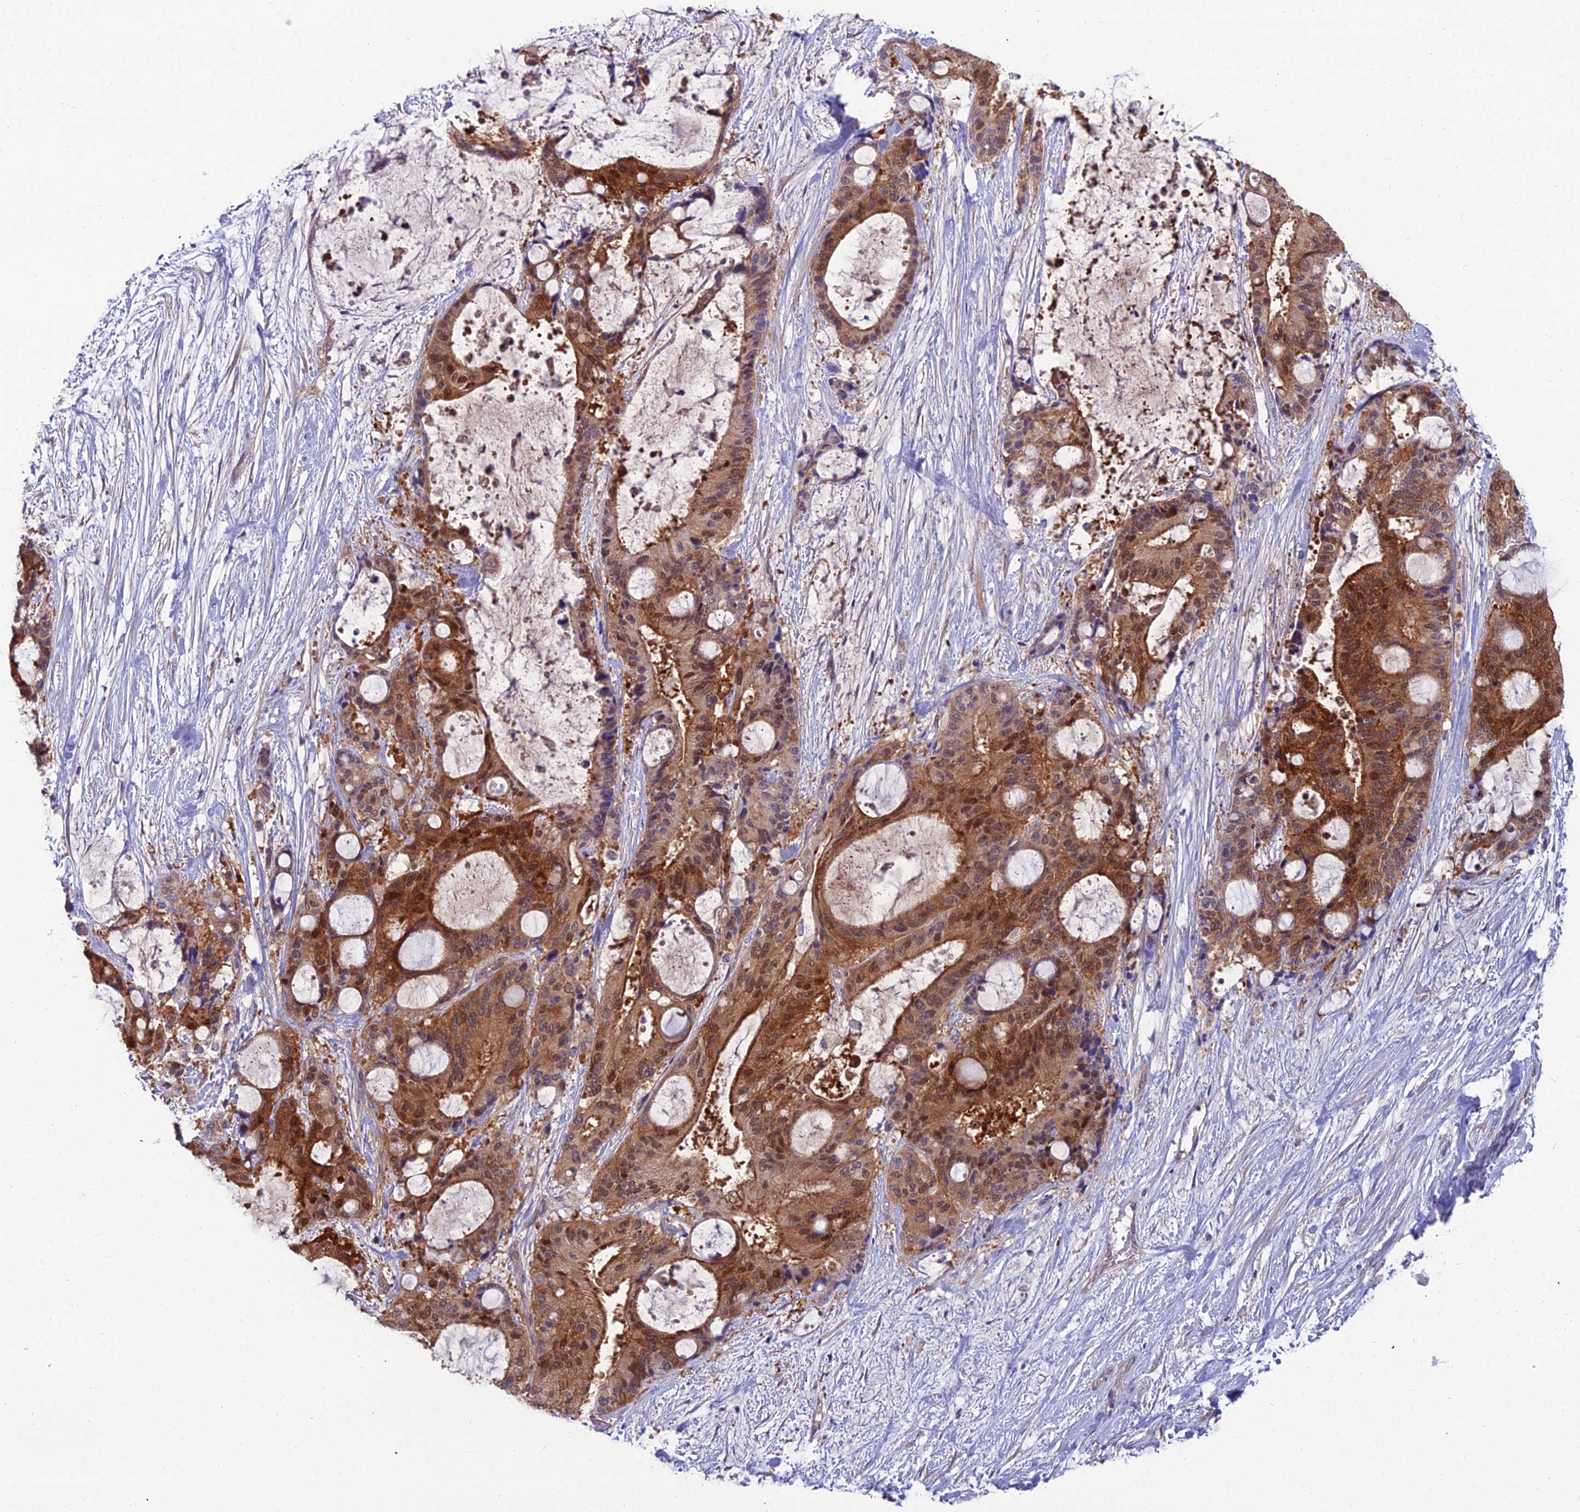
{"staining": {"intensity": "strong", "quantity": ">75%", "location": "cytoplasmic/membranous,nuclear"}, "tissue": "liver cancer", "cell_type": "Tumor cells", "image_type": "cancer", "snomed": [{"axis": "morphology", "description": "Normal tissue, NOS"}, {"axis": "morphology", "description": "Cholangiocarcinoma"}, {"axis": "topography", "description": "Liver"}, {"axis": "topography", "description": "Peripheral nerve tissue"}], "caption": "This photomicrograph shows liver cholangiocarcinoma stained with IHC to label a protein in brown. The cytoplasmic/membranous and nuclear of tumor cells show strong positivity for the protein. Nuclei are counter-stained blue.", "gene": "MVD", "patient": {"sex": "female", "age": 73}}